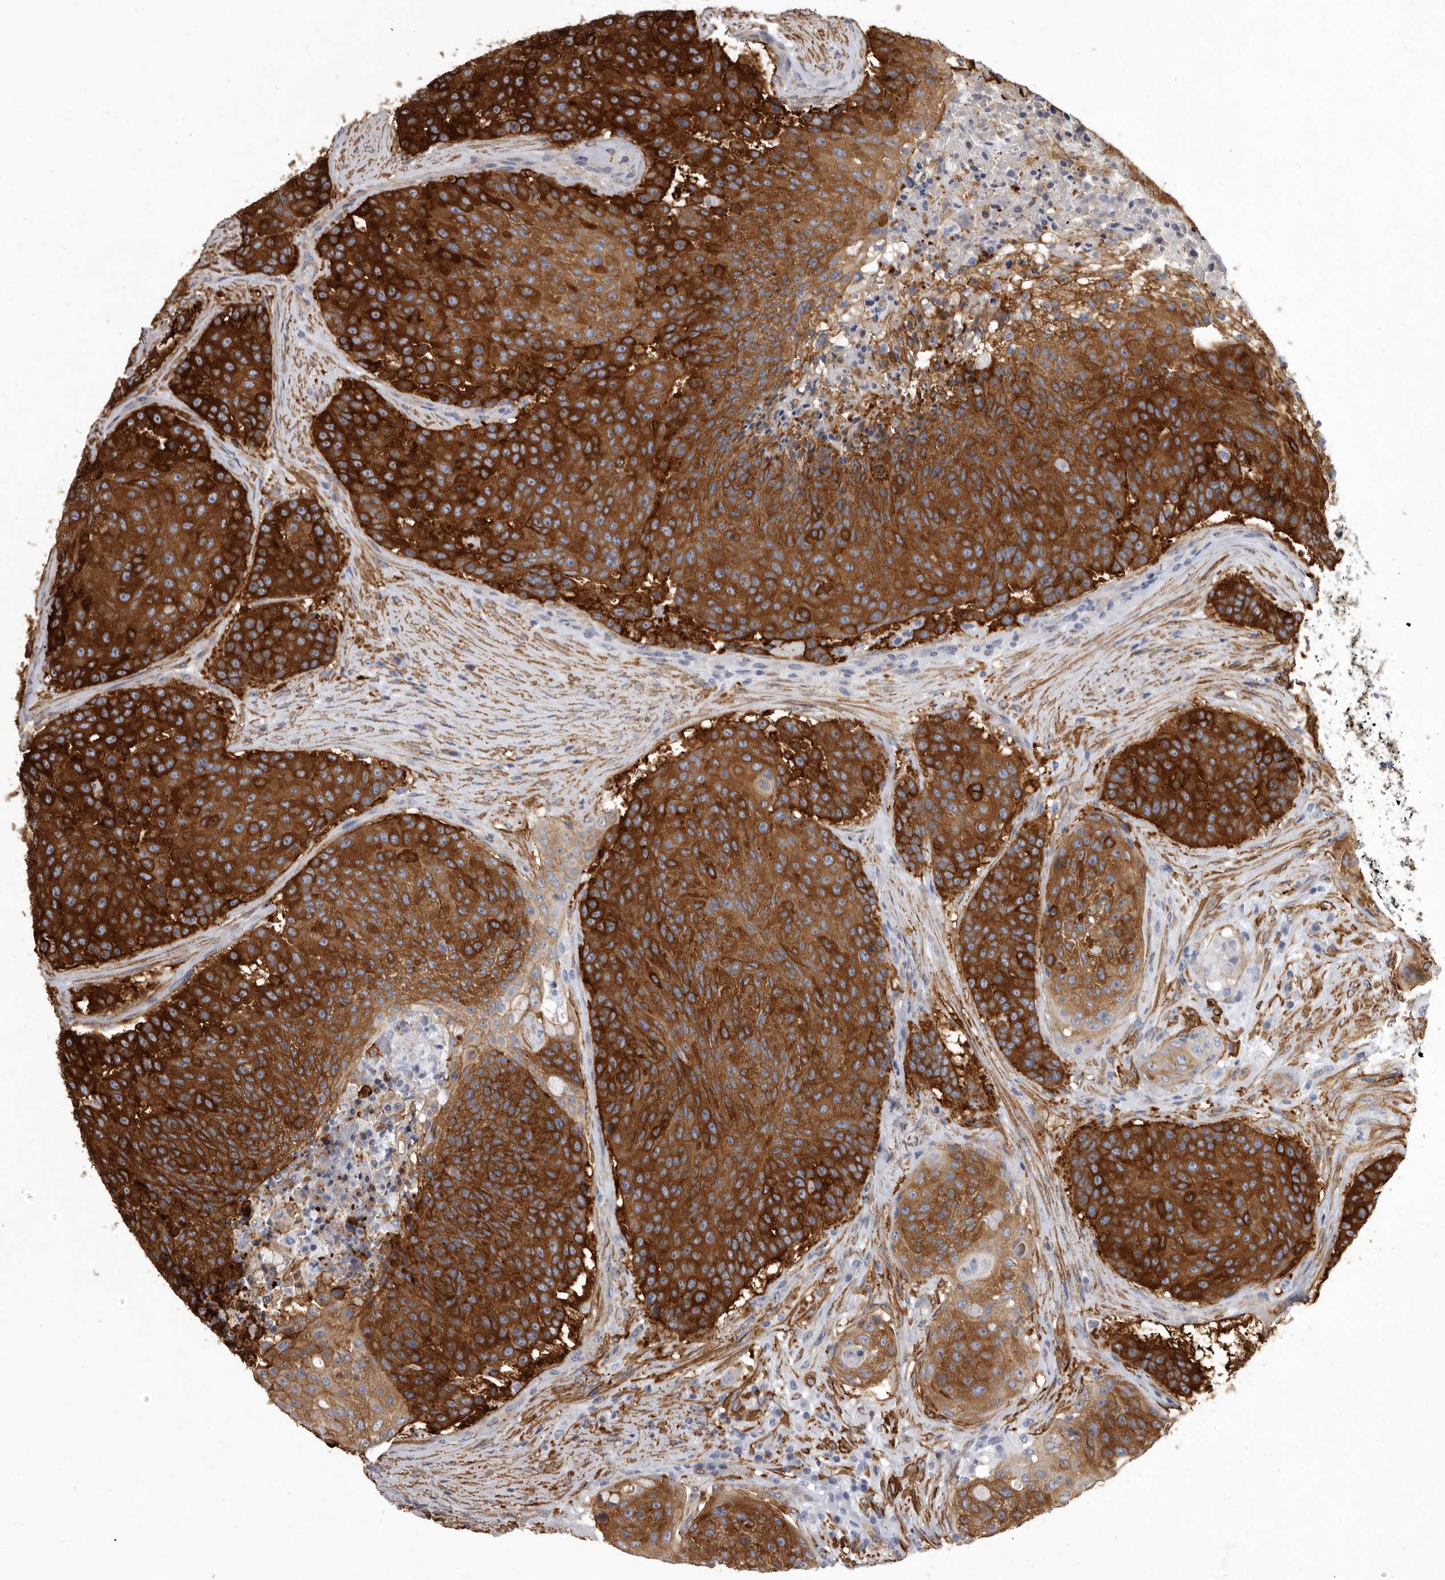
{"staining": {"intensity": "strong", "quantity": ">75%", "location": "cytoplasmic/membranous"}, "tissue": "urothelial cancer", "cell_type": "Tumor cells", "image_type": "cancer", "snomed": [{"axis": "morphology", "description": "Urothelial carcinoma, High grade"}, {"axis": "topography", "description": "Urinary bladder"}], "caption": "Urothelial carcinoma (high-grade) tissue demonstrates strong cytoplasmic/membranous staining in approximately >75% of tumor cells", "gene": "ENAH", "patient": {"sex": "female", "age": 63}}